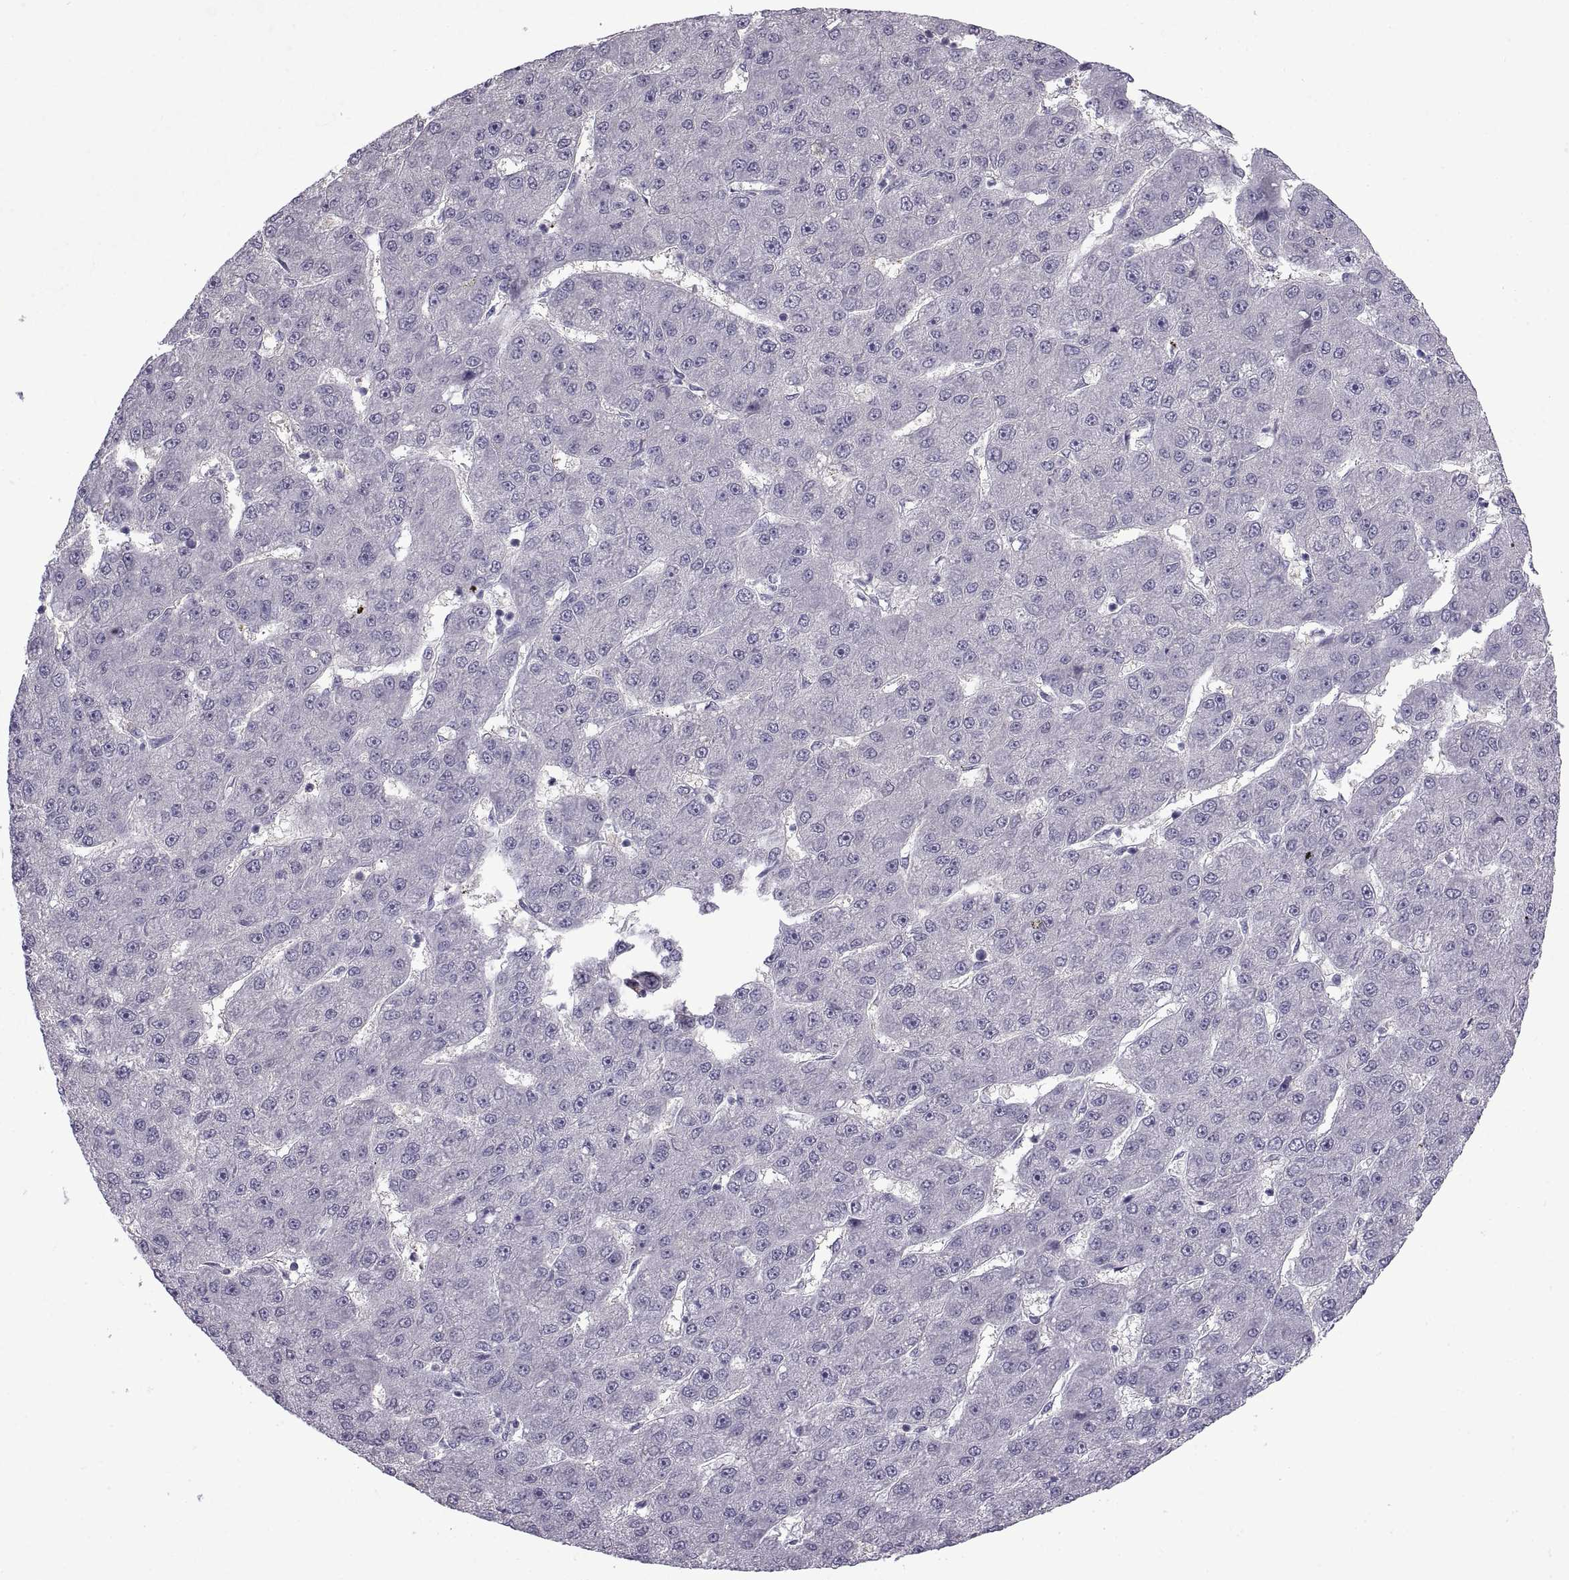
{"staining": {"intensity": "negative", "quantity": "none", "location": "none"}, "tissue": "liver cancer", "cell_type": "Tumor cells", "image_type": "cancer", "snomed": [{"axis": "morphology", "description": "Carcinoma, Hepatocellular, NOS"}, {"axis": "topography", "description": "Liver"}], "caption": "This histopathology image is of liver cancer stained with immunohistochemistry (IHC) to label a protein in brown with the nuclei are counter-stained blue. There is no positivity in tumor cells.", "gene": "BSPH1", "patient": {"sex": "male", "age": 67}}